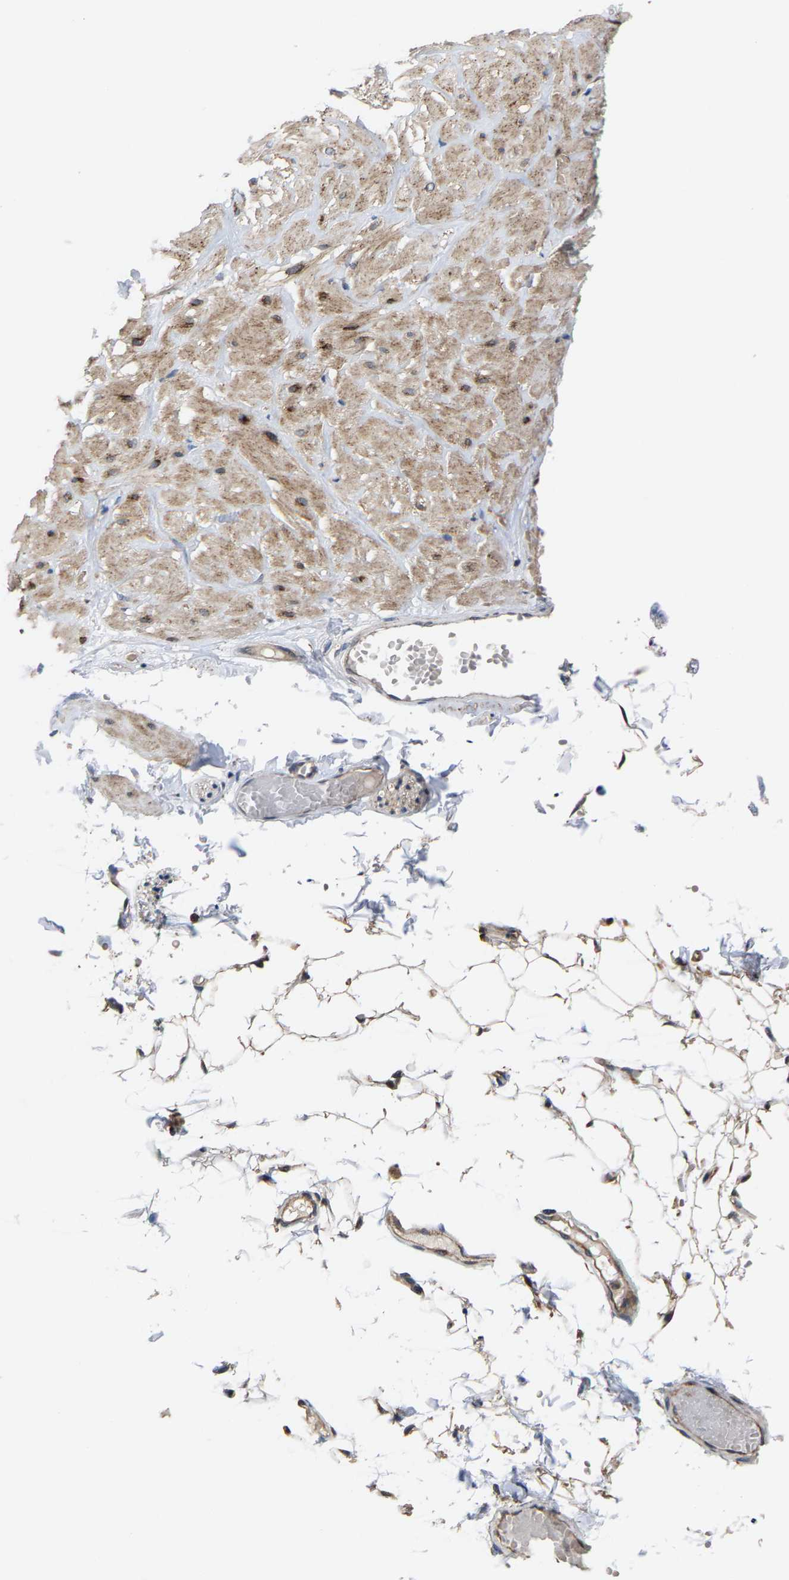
{"staining": {"intensity": "weak", "quantity": ">75%", "location": "cytoplasmic/membranous"}, "tissue": "adipose tissue", "cell_type": "Adipocytes", "image_type": "normal", "snomed": [{"axis": "morphology", "description": "Normal tissue, NOS"}, {"axis": "topography", "description": "Adipose tissue"}, {"axis": "topography", "description": "Vascular tissue"}, {"axis": "topography", "description": "Peripheral nerve tissue"}], "caption": "Normal adipose tissue was stained to show a protein in brown. There is low levels of weak cytoplasmic/membranous expression in approximately >75% of adipocytes.", "gene": "TDRKH", "patient": {"sex": "male", "age": 25}}